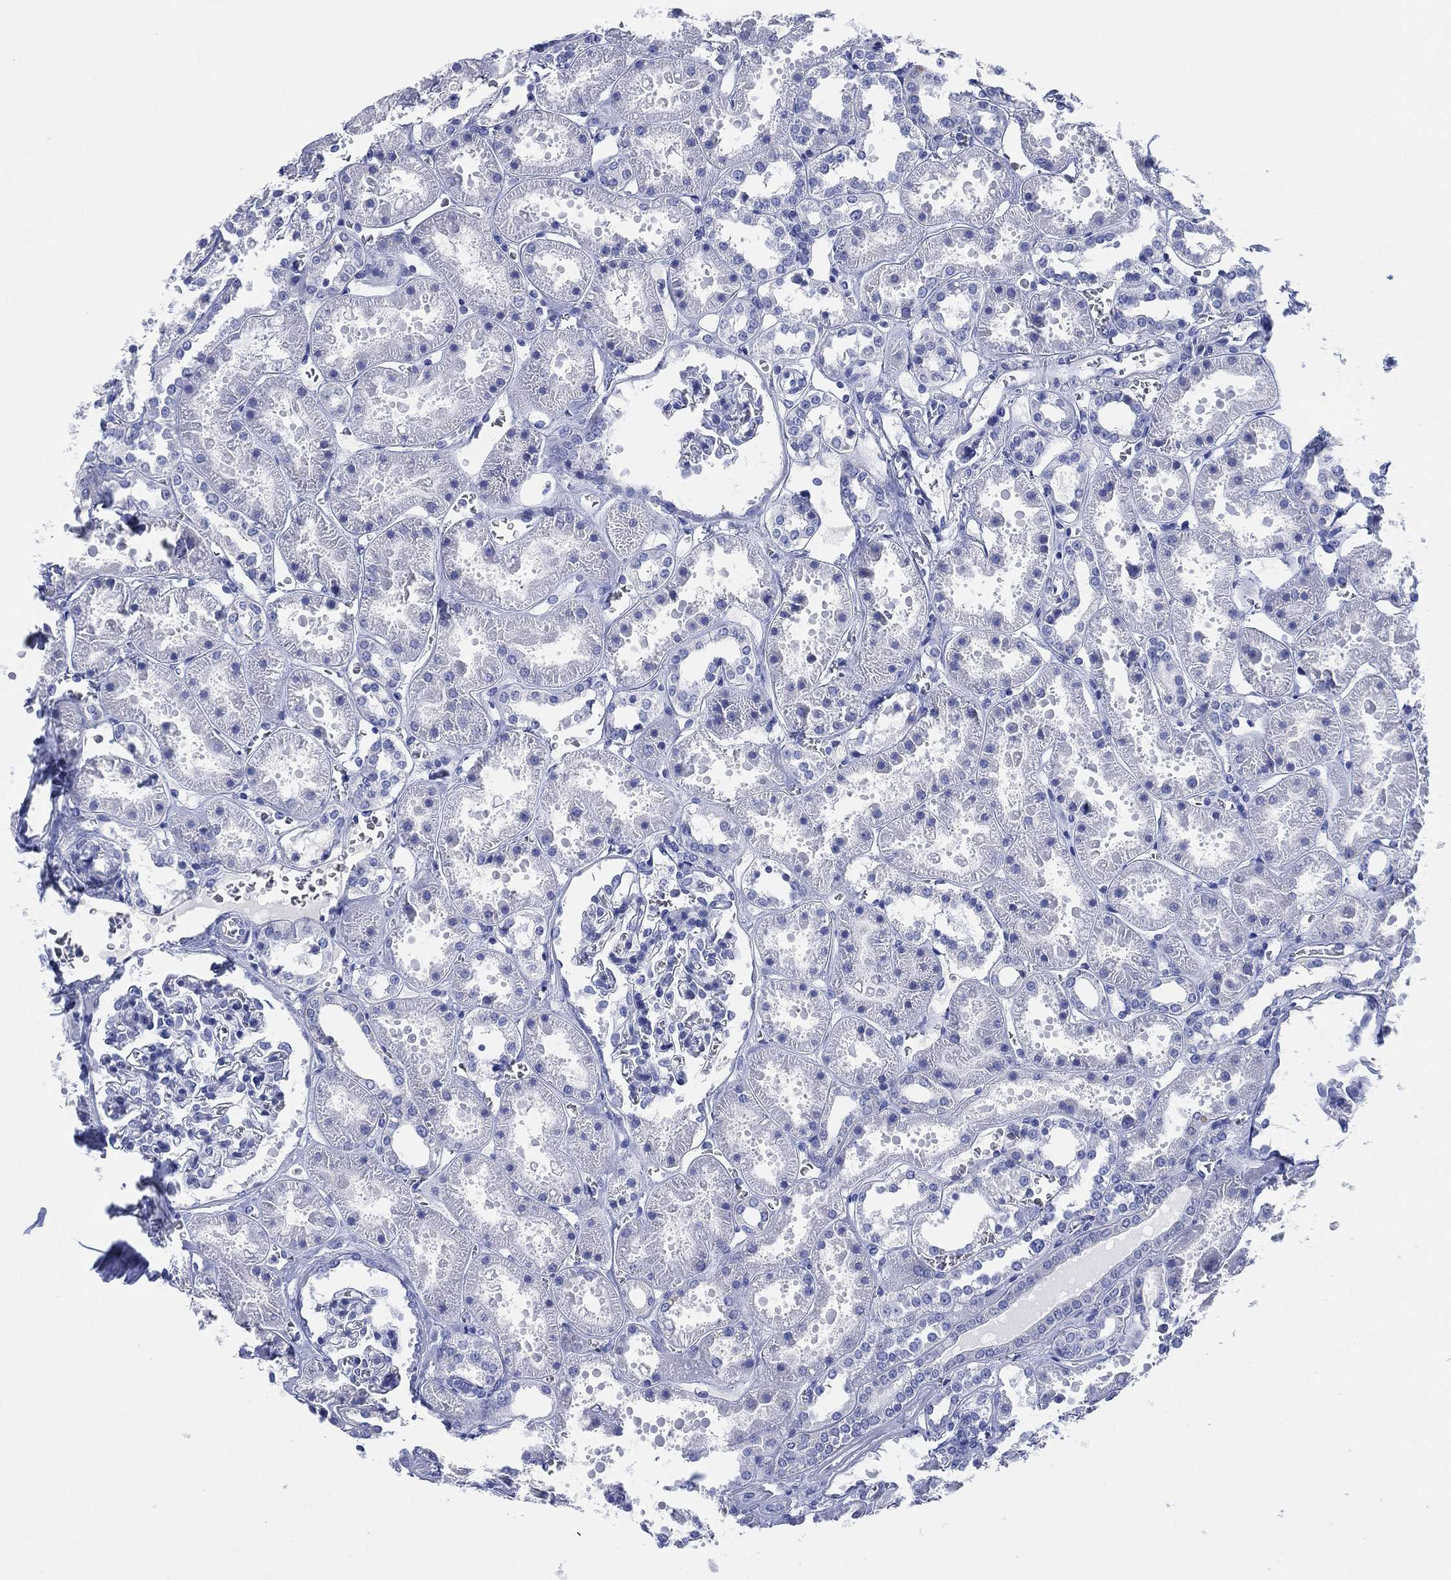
{"staining": {"intensity": "negative", "quantity": "none", "location": "none"}, "tissue": "kidney", "cell_type": "Cells in glomeruli", "image_type": "normal", "snomed": [{"axis": "morphology", "description": "Normal tissue, NOS"}, {"axis": "topography", "description": "Kidney"}], "caption": "Cells in glomeruli show no significant positivity in benign kidney. Nuclei are stained in blue.", "gene": "SLC9C2", "patient": {"sex": "female", "age": 41}}